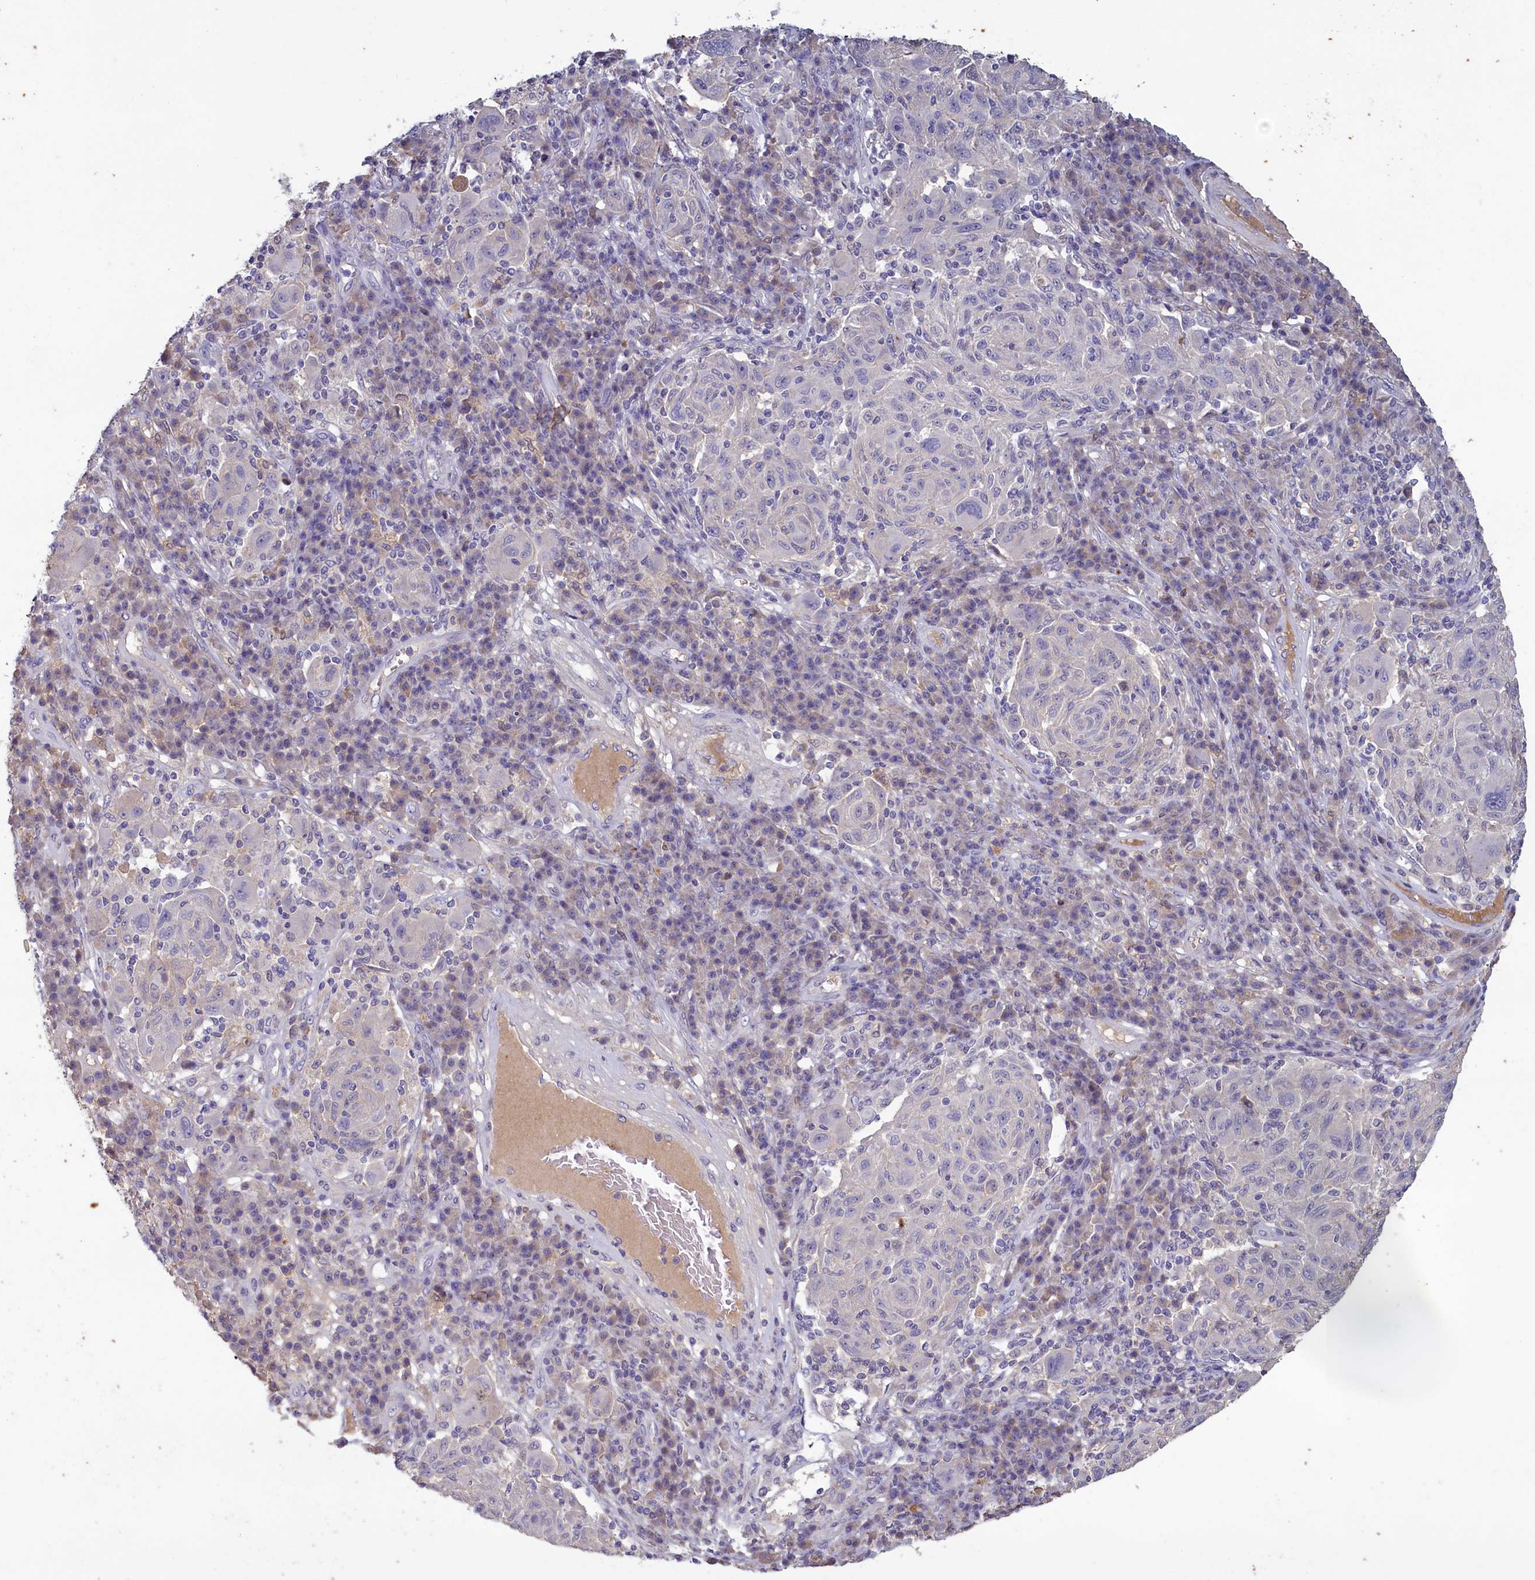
{"staining": {"intensity": "negative", "quantity": "none", "location": "none"}, "tissue": "melanoma", "cell_type": "Tumor cells", "image_type": "cancer", "snomed": [{"axis": "morphology", "description": "Malignant melanoma, NOS"}, {"axis": "topography", "description": "Skin"}], "caption": "This is a histopathology image of immunohistochemistry staining of melanoma, which shows no positivity in tumor cells.", "gene": "ATF7IP2", "patient": {"sex": "male", "age": 53}}